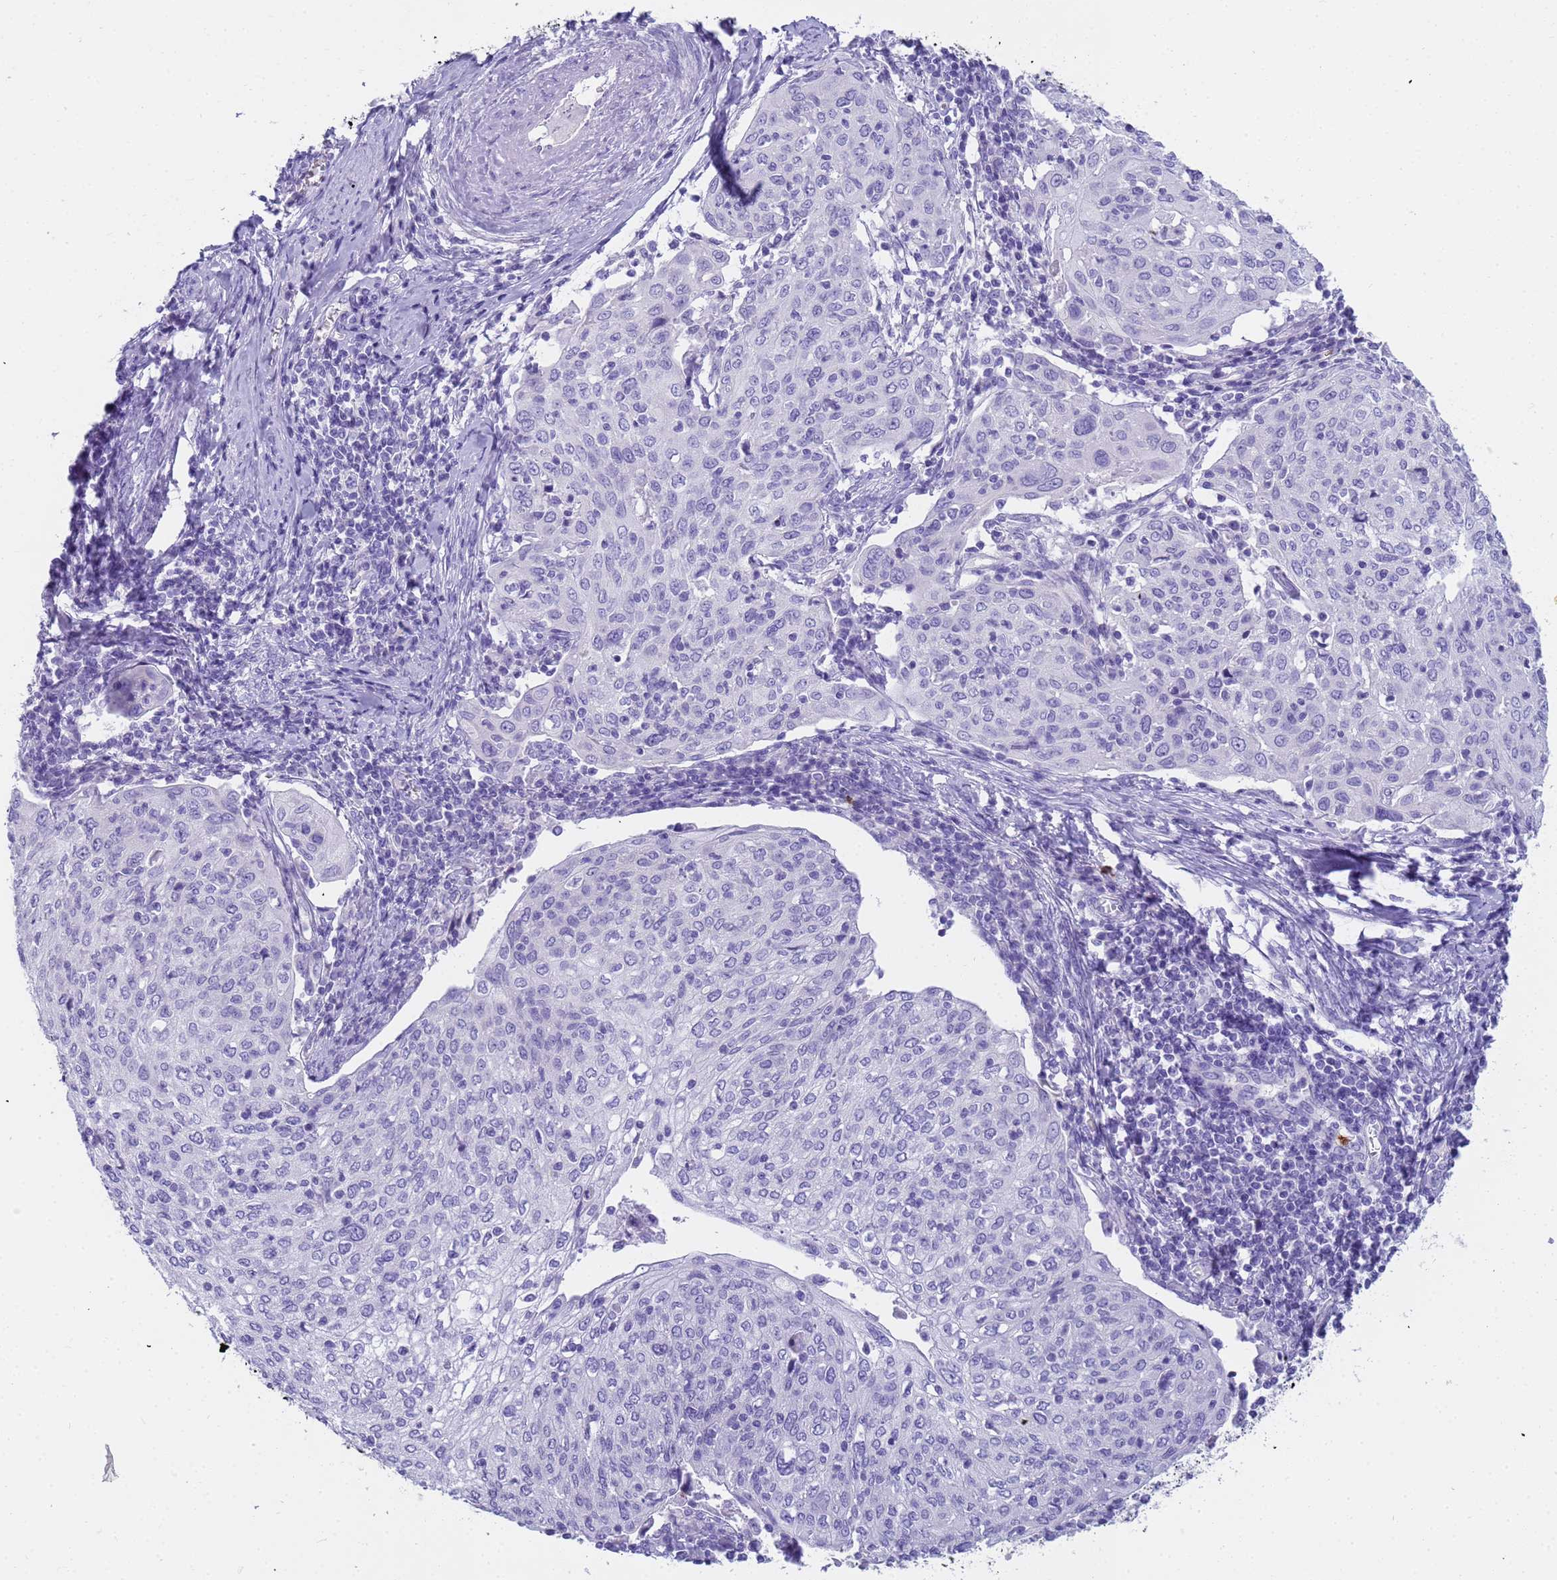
{"staining": {"intensity": "negative", "quantity": "none", "location": "none"}, "tissue": "cervical cancer", "cell_type": "Tumor cells", "image_type": "cancer", "snomed": [{"axis": "morphology", "description": "Squamous cell carcinoma, NOS"}, {"axis": "topography", "description": "Cervix"}], "caption": "Tumor cells are negative for brown protein staining in cervical cancer (squamous cell carcinoma).", "gene": "RNASE2", "patient": {"sex": "female", "age": 67}}